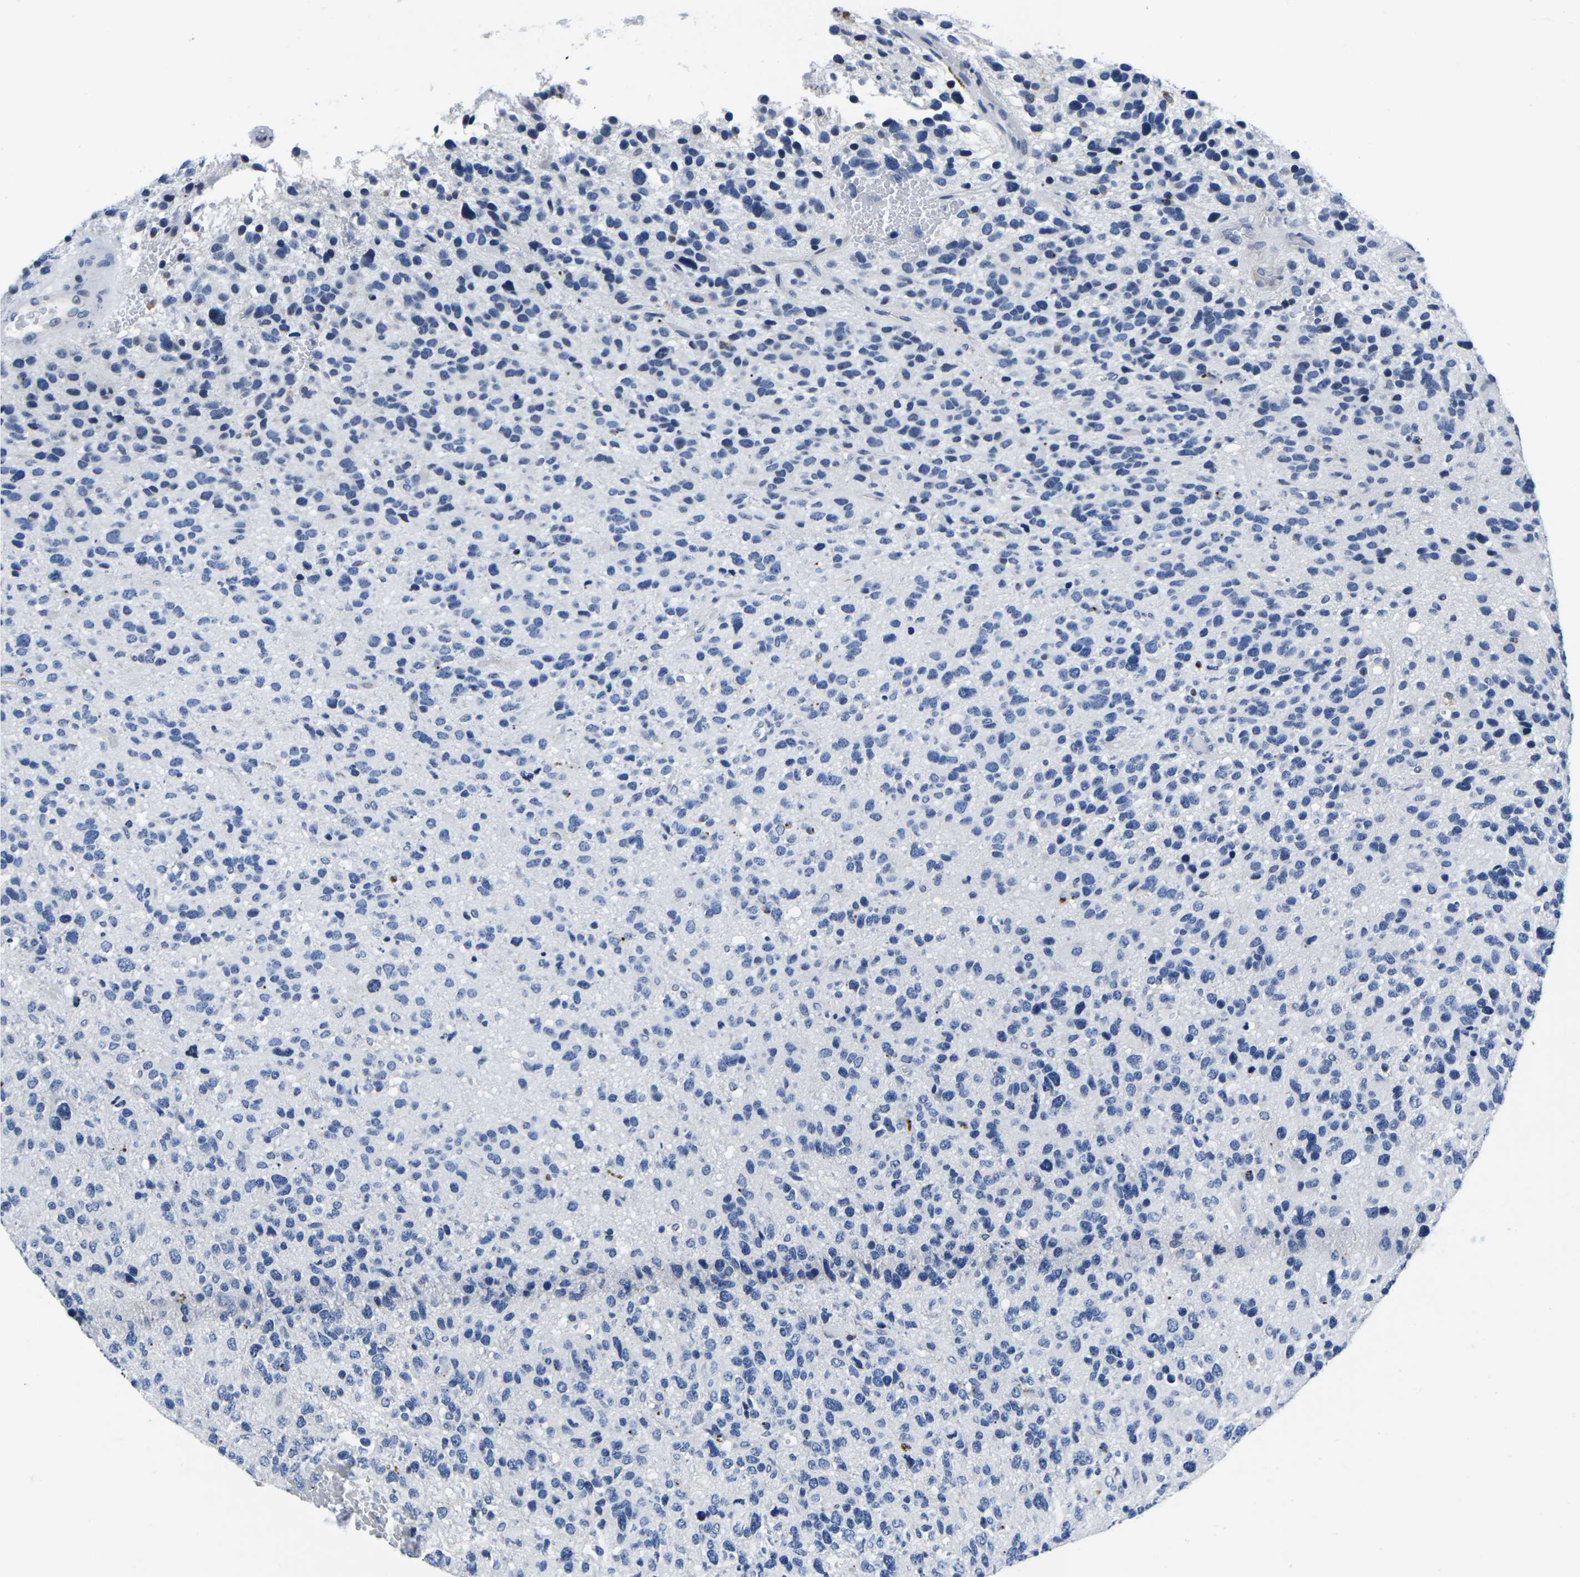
{"staining": {"intensity": "negative", "quantity": "none", "location": "none"}, "tissue": "glioma", "cell_type": "Tumor cells", "image_type": "cancer", "snomed": [{"axis": "morphology", "description": "Glioma, malignant, High grade"}, {"axis": "topography", "description": "Brain"}], "caption": "A histopathology image of malignant glioma (high-grade) stained for a protein shows no brown staining in tumor cells. Nuclei are stained in blue.", "gene": "CTSW", "patient": {"sex": "female", "age": 58}}